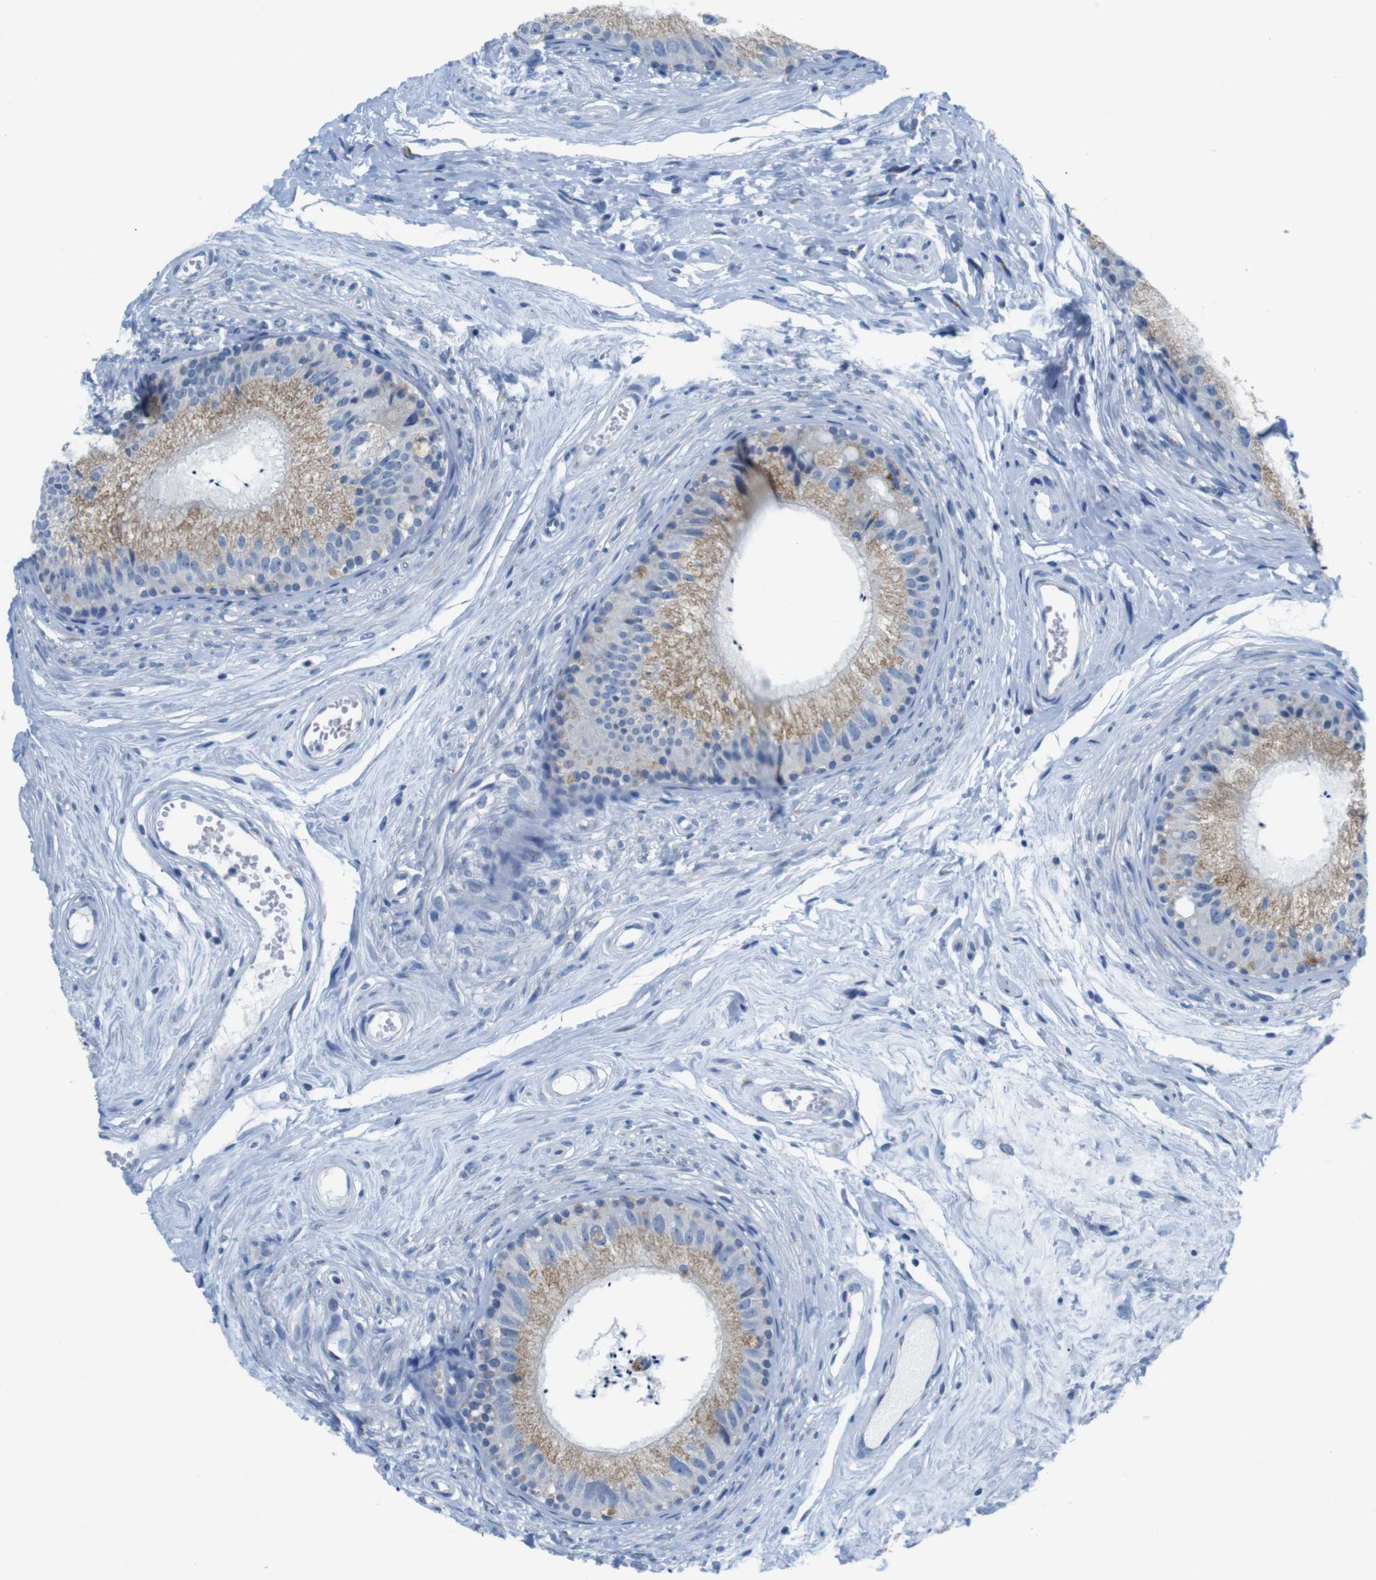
{"staining": {"intensity": "moderate", "quantity": ">75%", "location": "cytoplasmic/membranous"}, "tissue": "epididymis", "cell_type": "Glandular cells", "image_type": "normal", "snomed": [{"axis": "morphology", "description": "Normal tissue, NOS"}, {"axis": "topography", "description": "Epididymis"}], "caption": "Normal epididymis demonstrates moderate cytoplasmic/membranous expression in about >75% of glandular cells Immunohistochemistry (ihc) stains the protein in brown and the nuclei are stained blue..", "gene": "GOLGA2", "patient": {"sex": "male", "age": 56}}